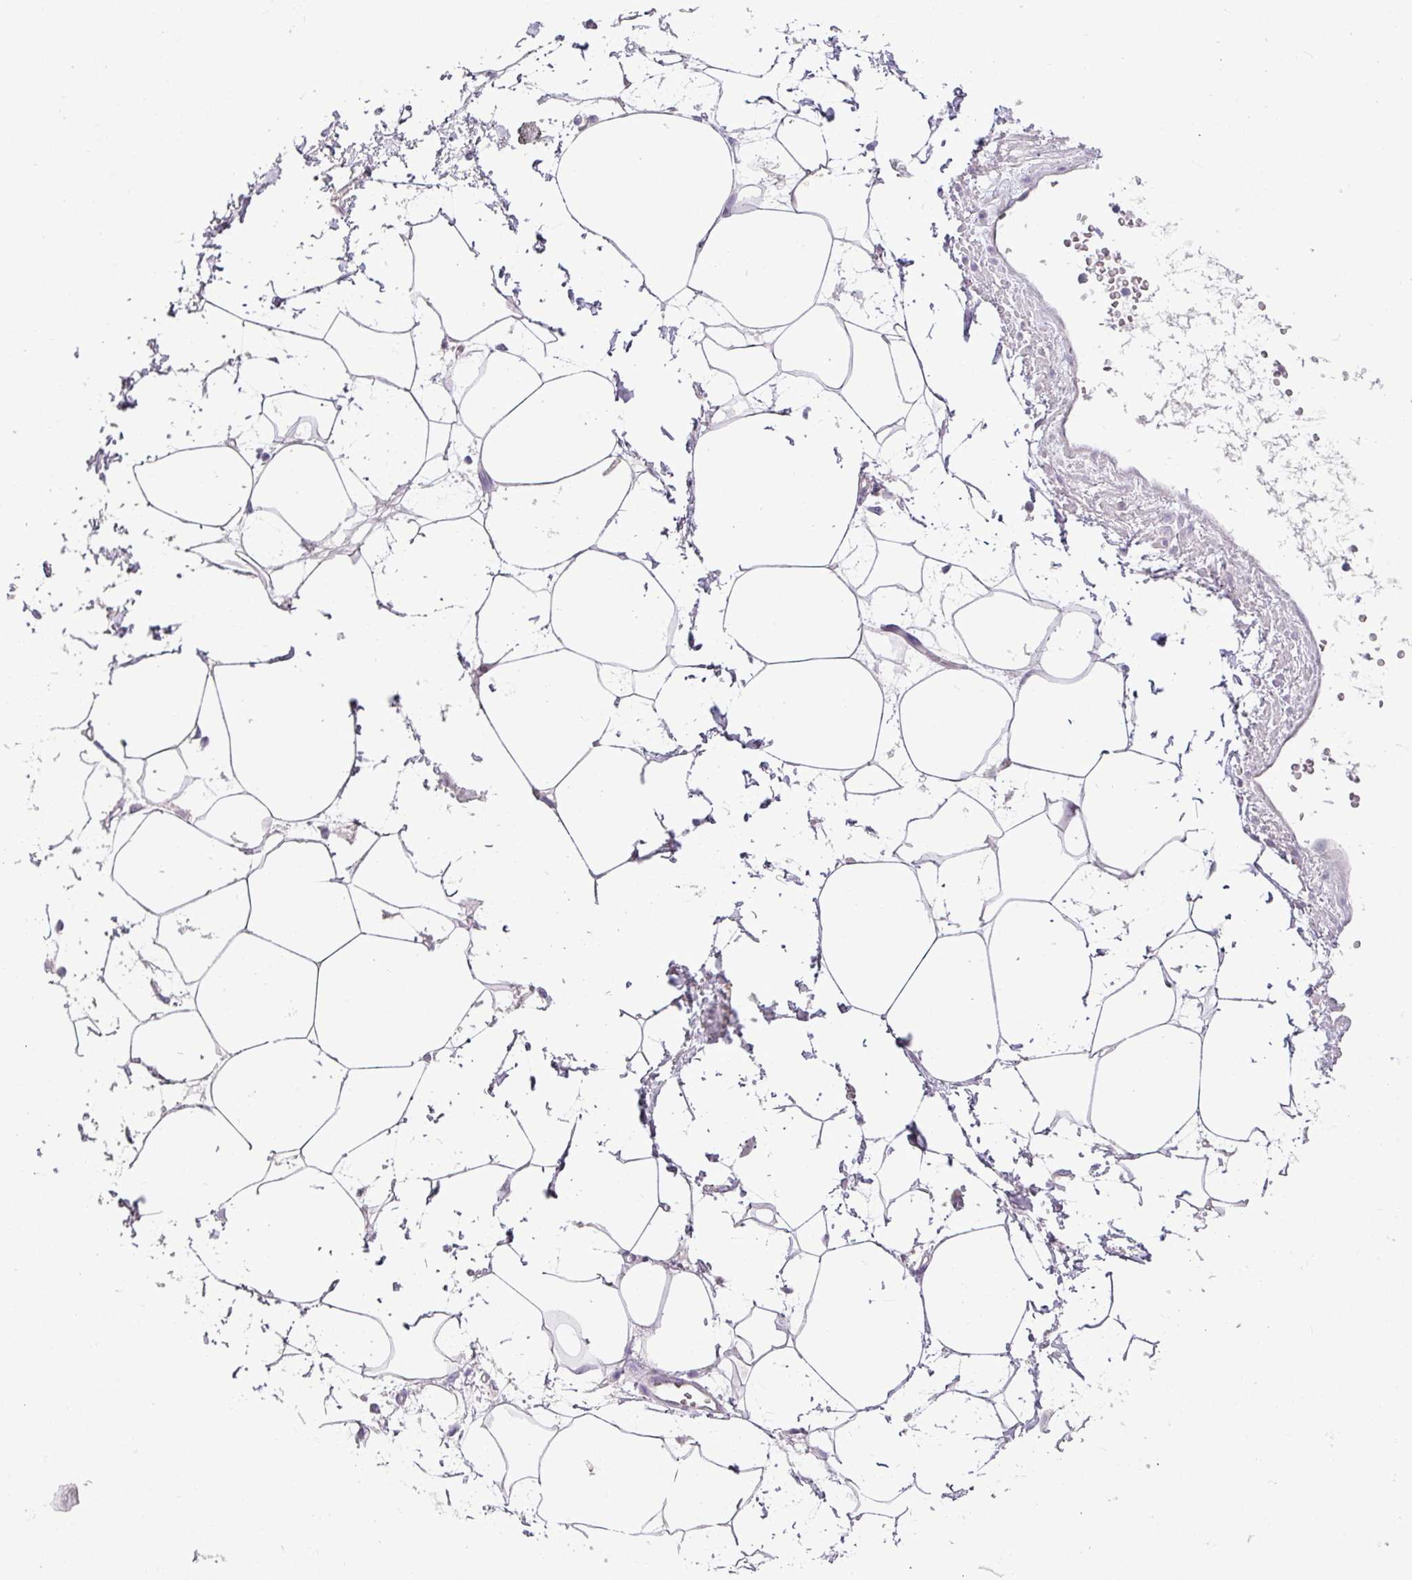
{"staining": {"intensity": "negative", "quantity": "none", "location": "none"}, "tissue": "adipose tissue", "cell_type": "Adipocytes", "image_type": "normal", "snomed": [{"axis": "morphology", "description": "Normal tissue, NOS"}, {"axis": "topography", "description": "Prostate"}, {"axis": "topography", "description": "Peripheral nerve tissue"}], "caption": "Photomicrograph shows no protein positivity in adipocytes of benign adipose tissue.", "gene": "HBEGF", "patient": {"sex": "male", "age": 55}}